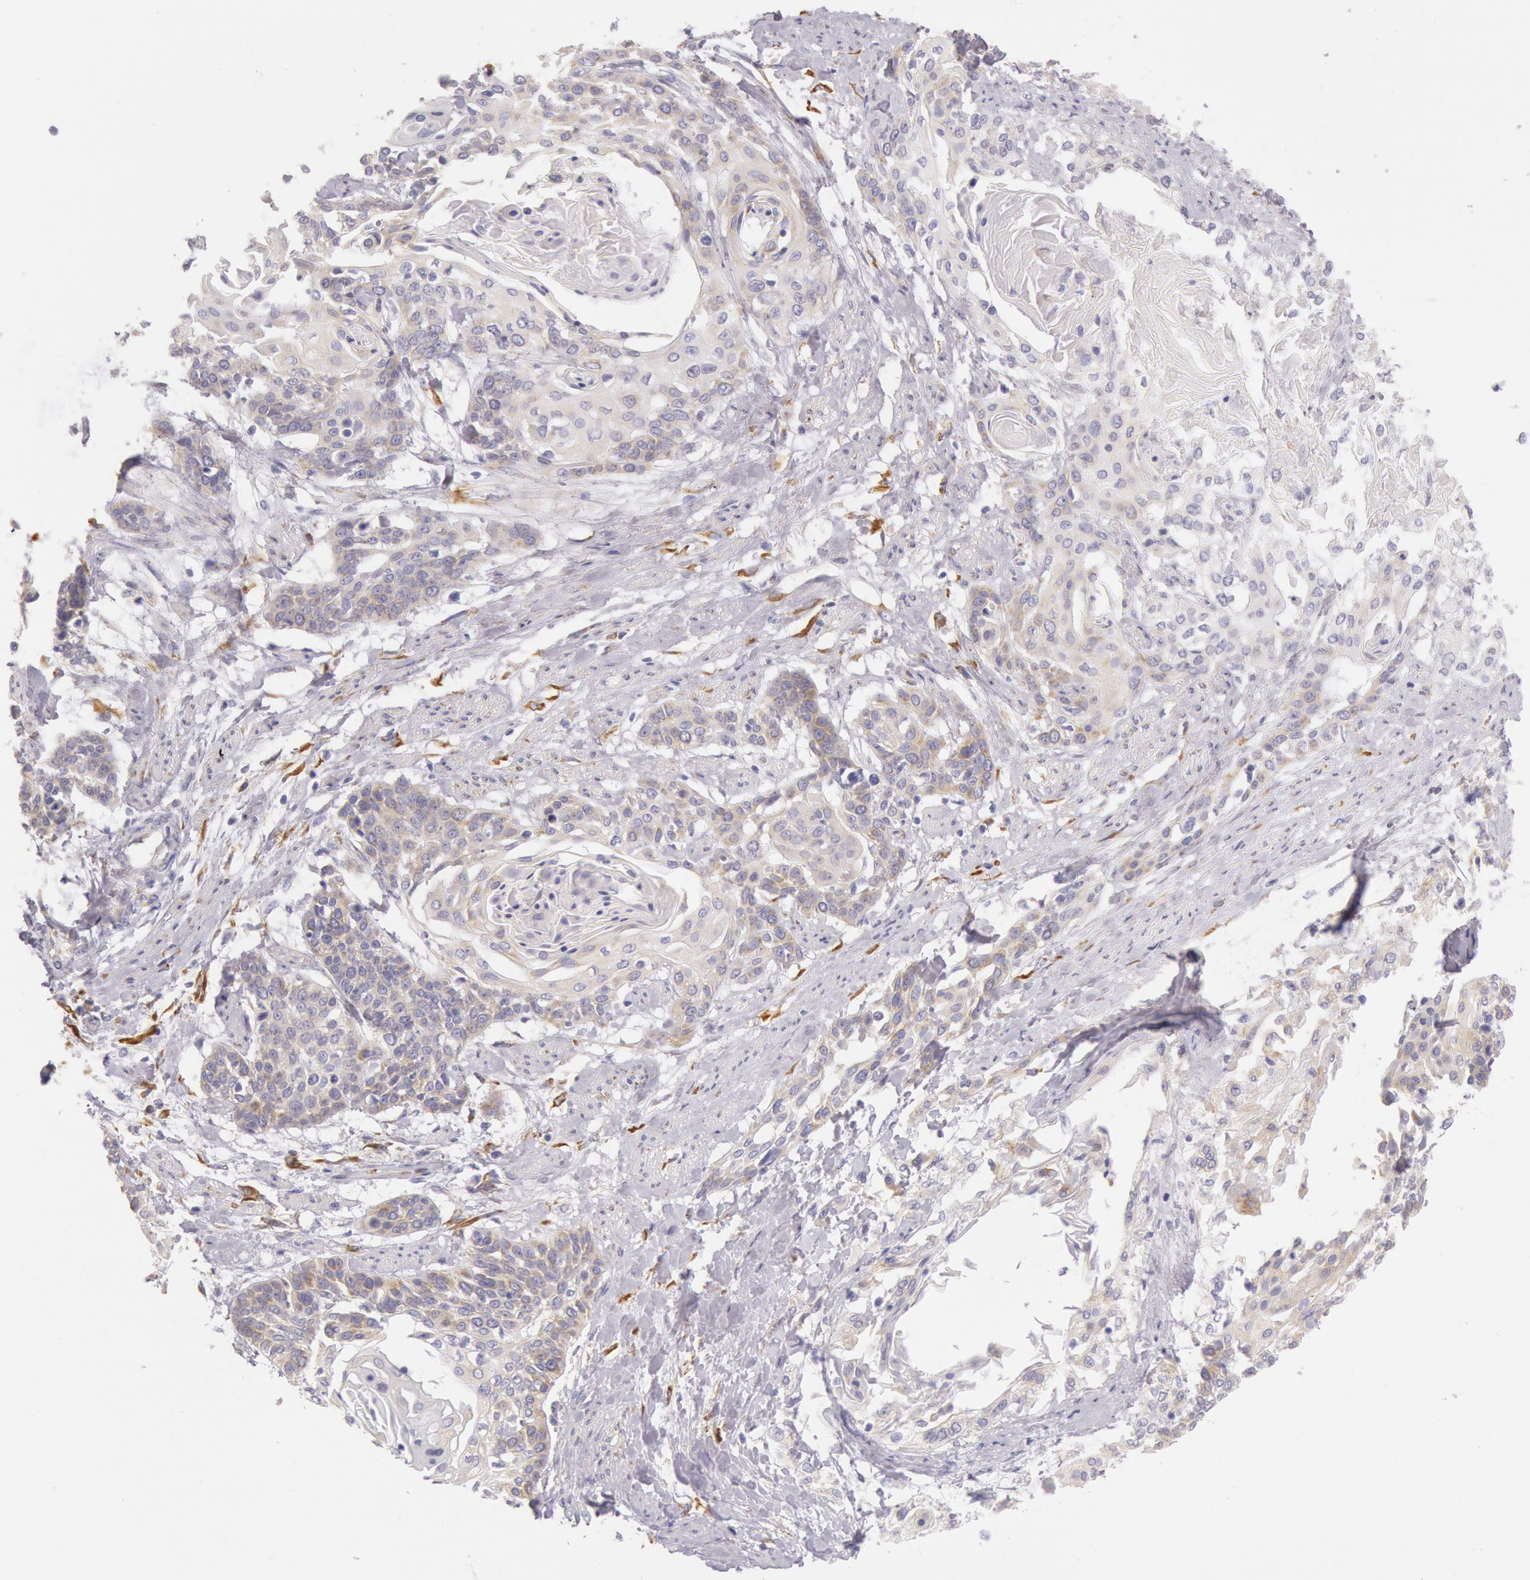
{"staining": {"intensity": "weak", "quantity": "25%-75%", "location": "cytoplasmic/membranous"}, "tissue": "cervical cancer", "cell_type": "Tumor cells", "image_type": "cancer", "snomed": [{"axis": "morphology", "description": "Squamous cell carcinoma, NOS"}, {"axis": "topography", "description": "Cervix"}], "caption": "The micrograph displays staining of cervical cancer (squamous cell carcinoma), revealing weak cytoplasmic/membranous protein expression (brown color) within tumor cells.", "gene": "CIDEB", "patient": {"sex": "female", "age": 57}}